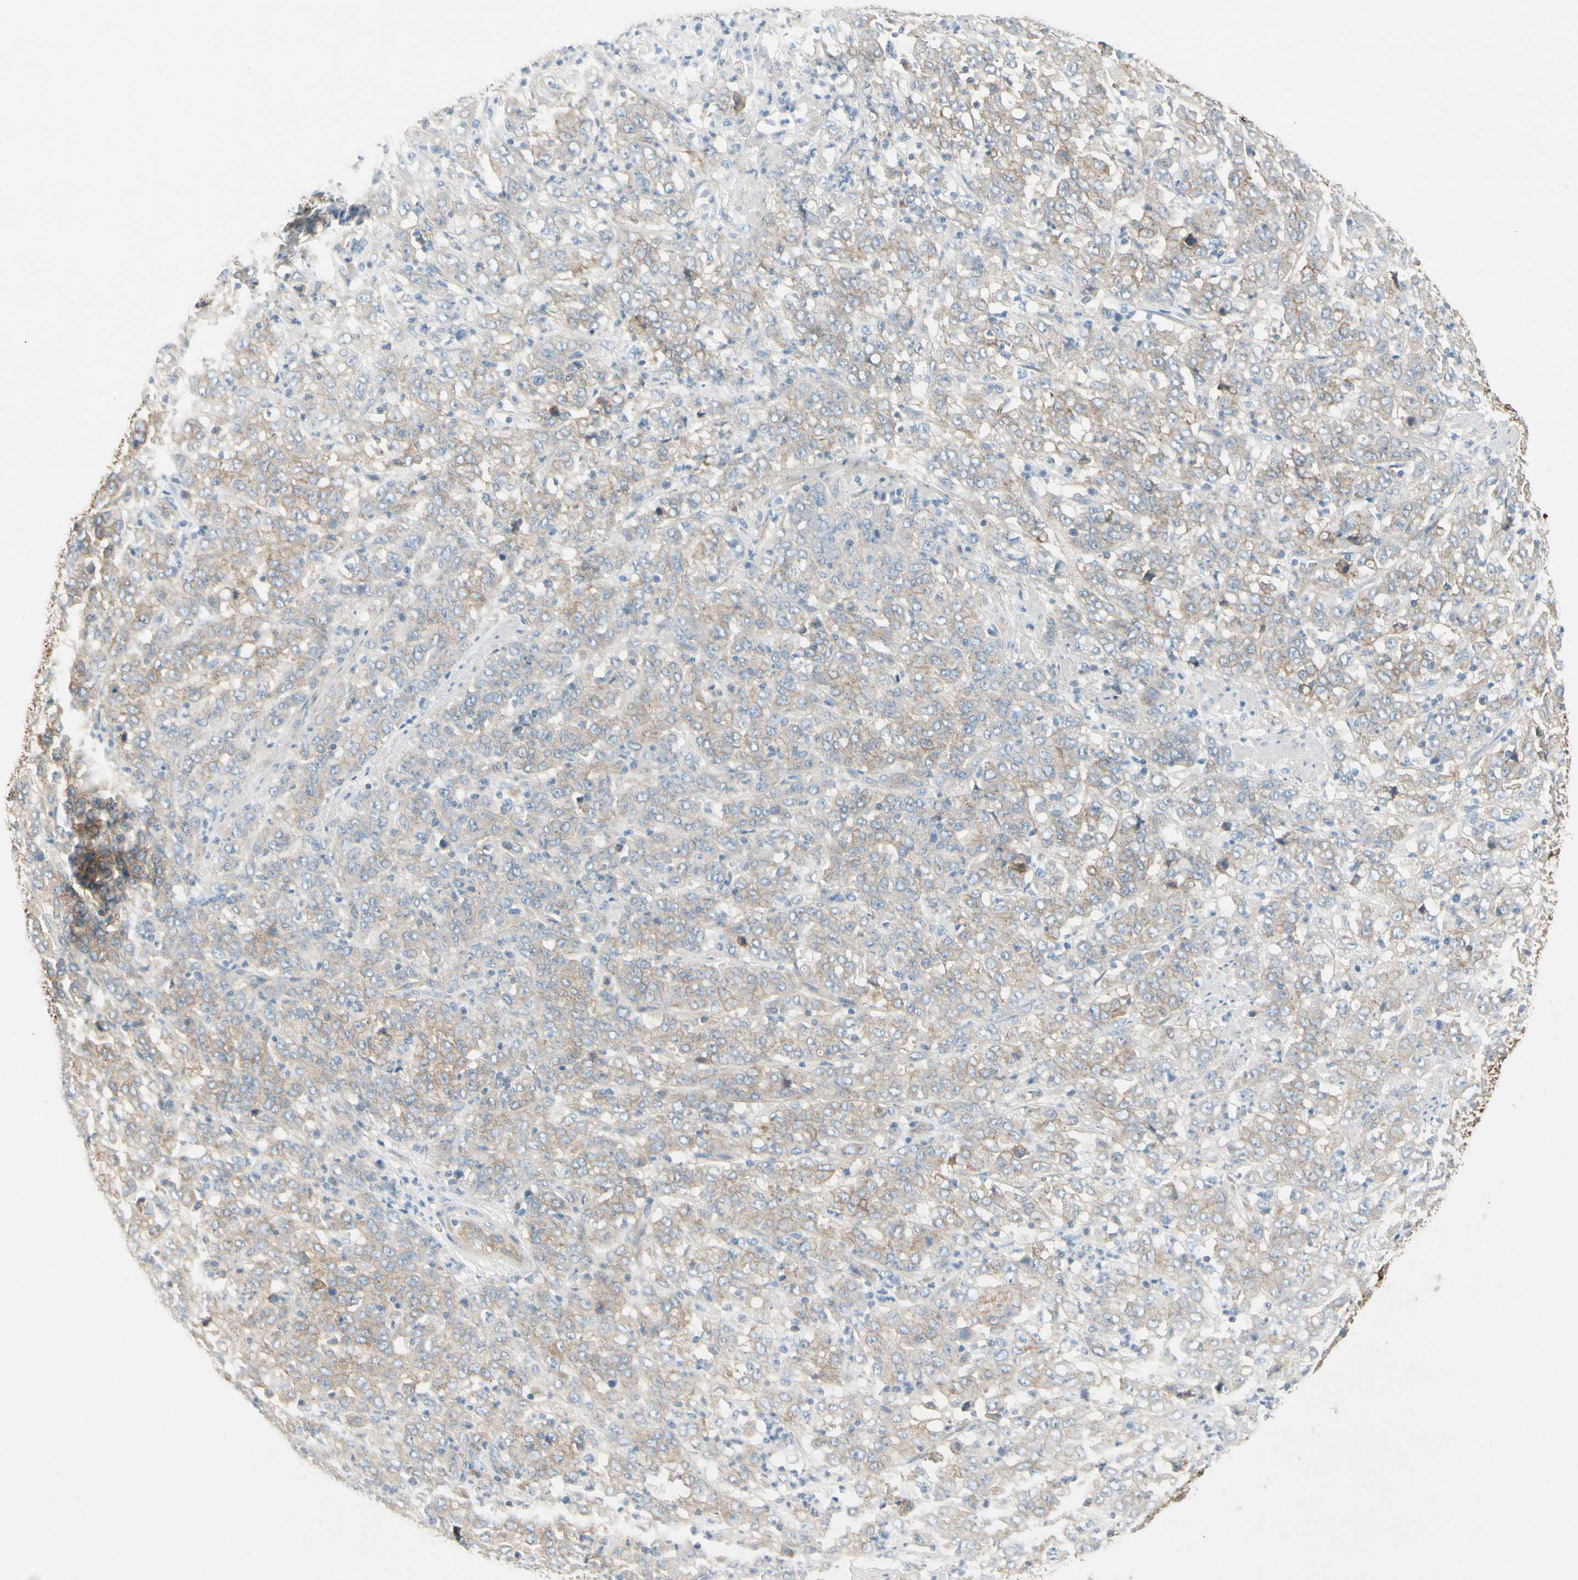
{"staining": {"intensity": "weak", "quantity": ">75%", "location": "cytoplasmic/membranous"}, "tissue": "stomach cancer", "cell_type": "Tumor cells", "image_type": "cancer", "snomed": [{"axis": "morphology", "description": "Adenocarcinoma, NOS"}, {"axis": "topography", "description": "Stomach, lower"}], "caption": "A brown stain shows weak cytoplasmic/membranous expression of a protein in human stomach adenocarcinoma tumor cells. (Stains: DAB in brown, nuclei in blue, Microscopy: brightfield microscopy at high magnification).", "gene": "ITGA3", "patient": {"sex": "female", "age": 71}}